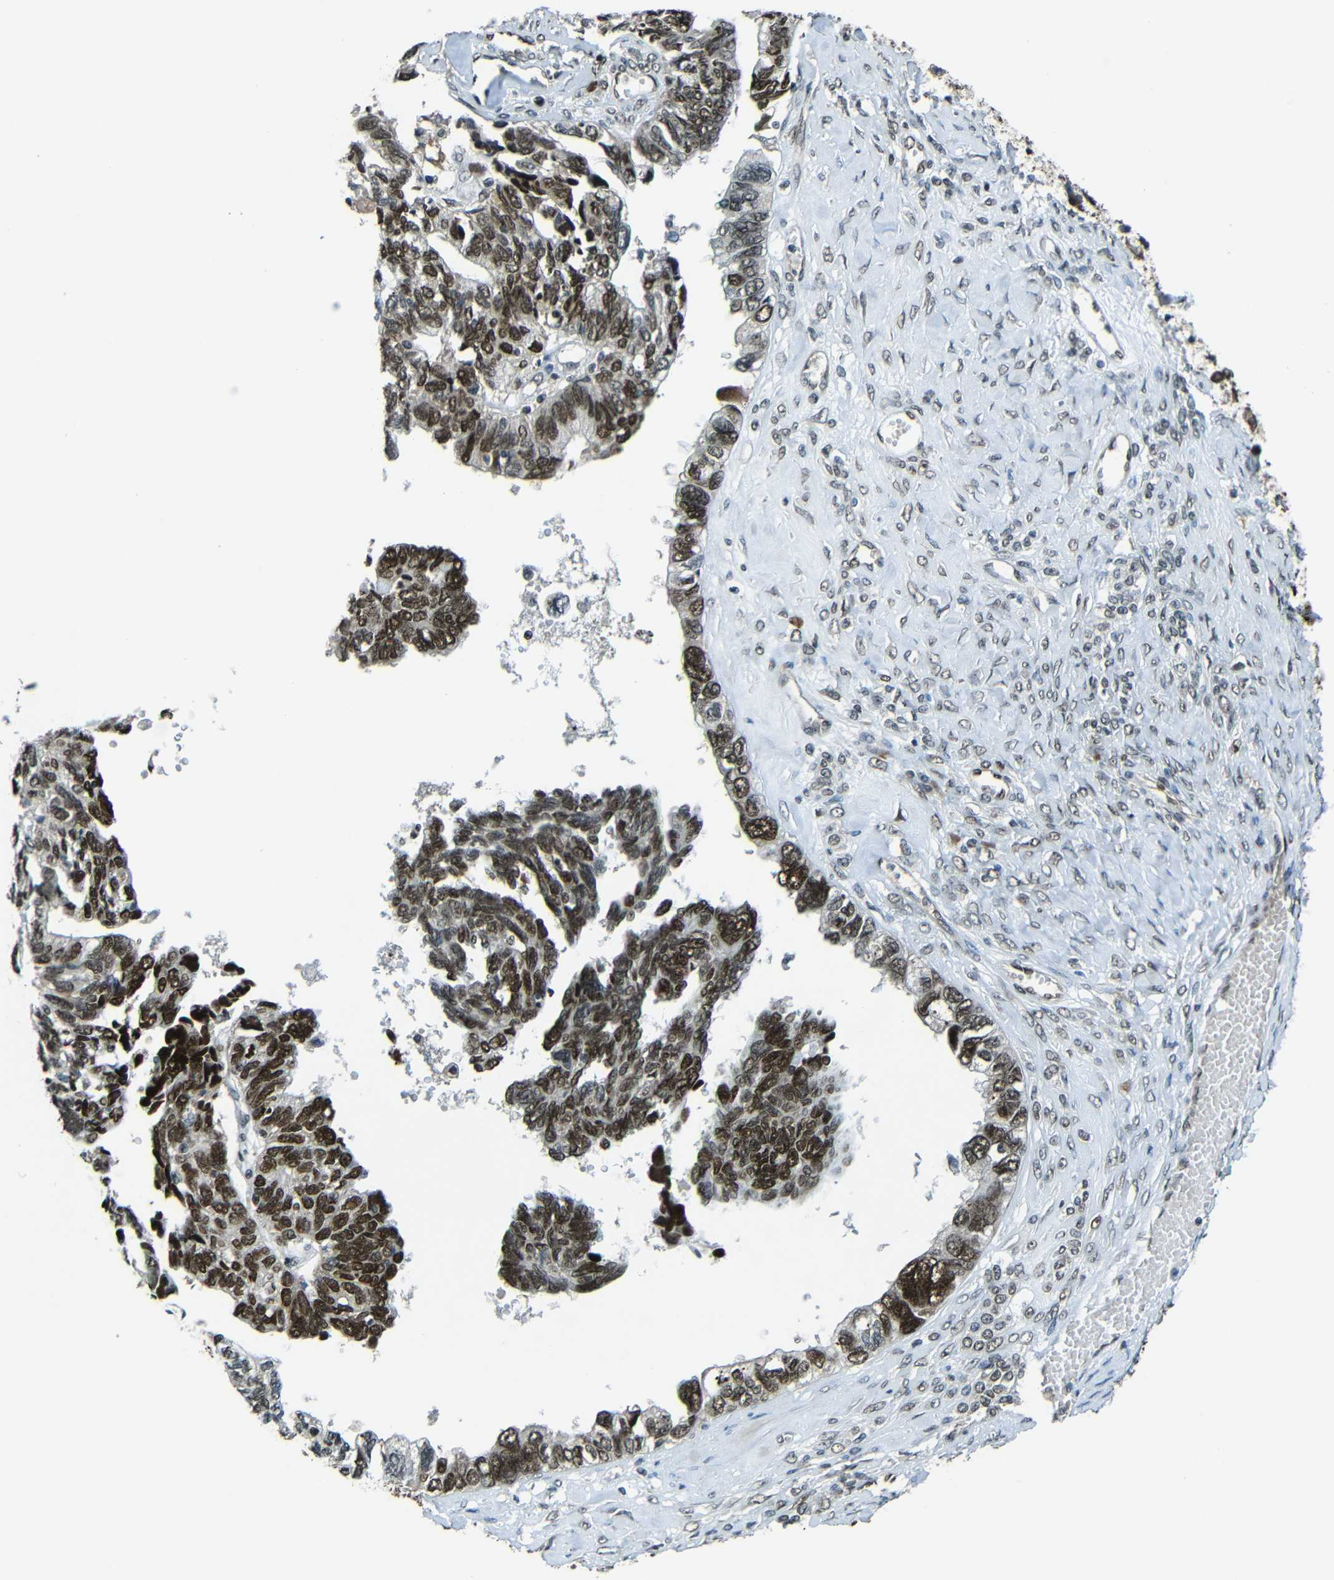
{"staining": {"intensity": "strong", "quantity": "25%-75%", "location": "nuclear"}, "tissue": "ovarian cancer", "cell_type": "Tumor cells", "image_type": "cancer", "snomed": [{"axis": "morphology", "description": "Cystadenocarcinoma, serous, NOS"}, {"axis": "topography", "description": "Ovary"}], "caption": "Ovarian cancer (serous cystadenocarcinoma) was stained to show a protein in brown. There is high levels of strong nuclear expression in about 25%-75% of tumor cells.", "gene": "PSIP1", "patient": {"sex": "female", "age": 79}}